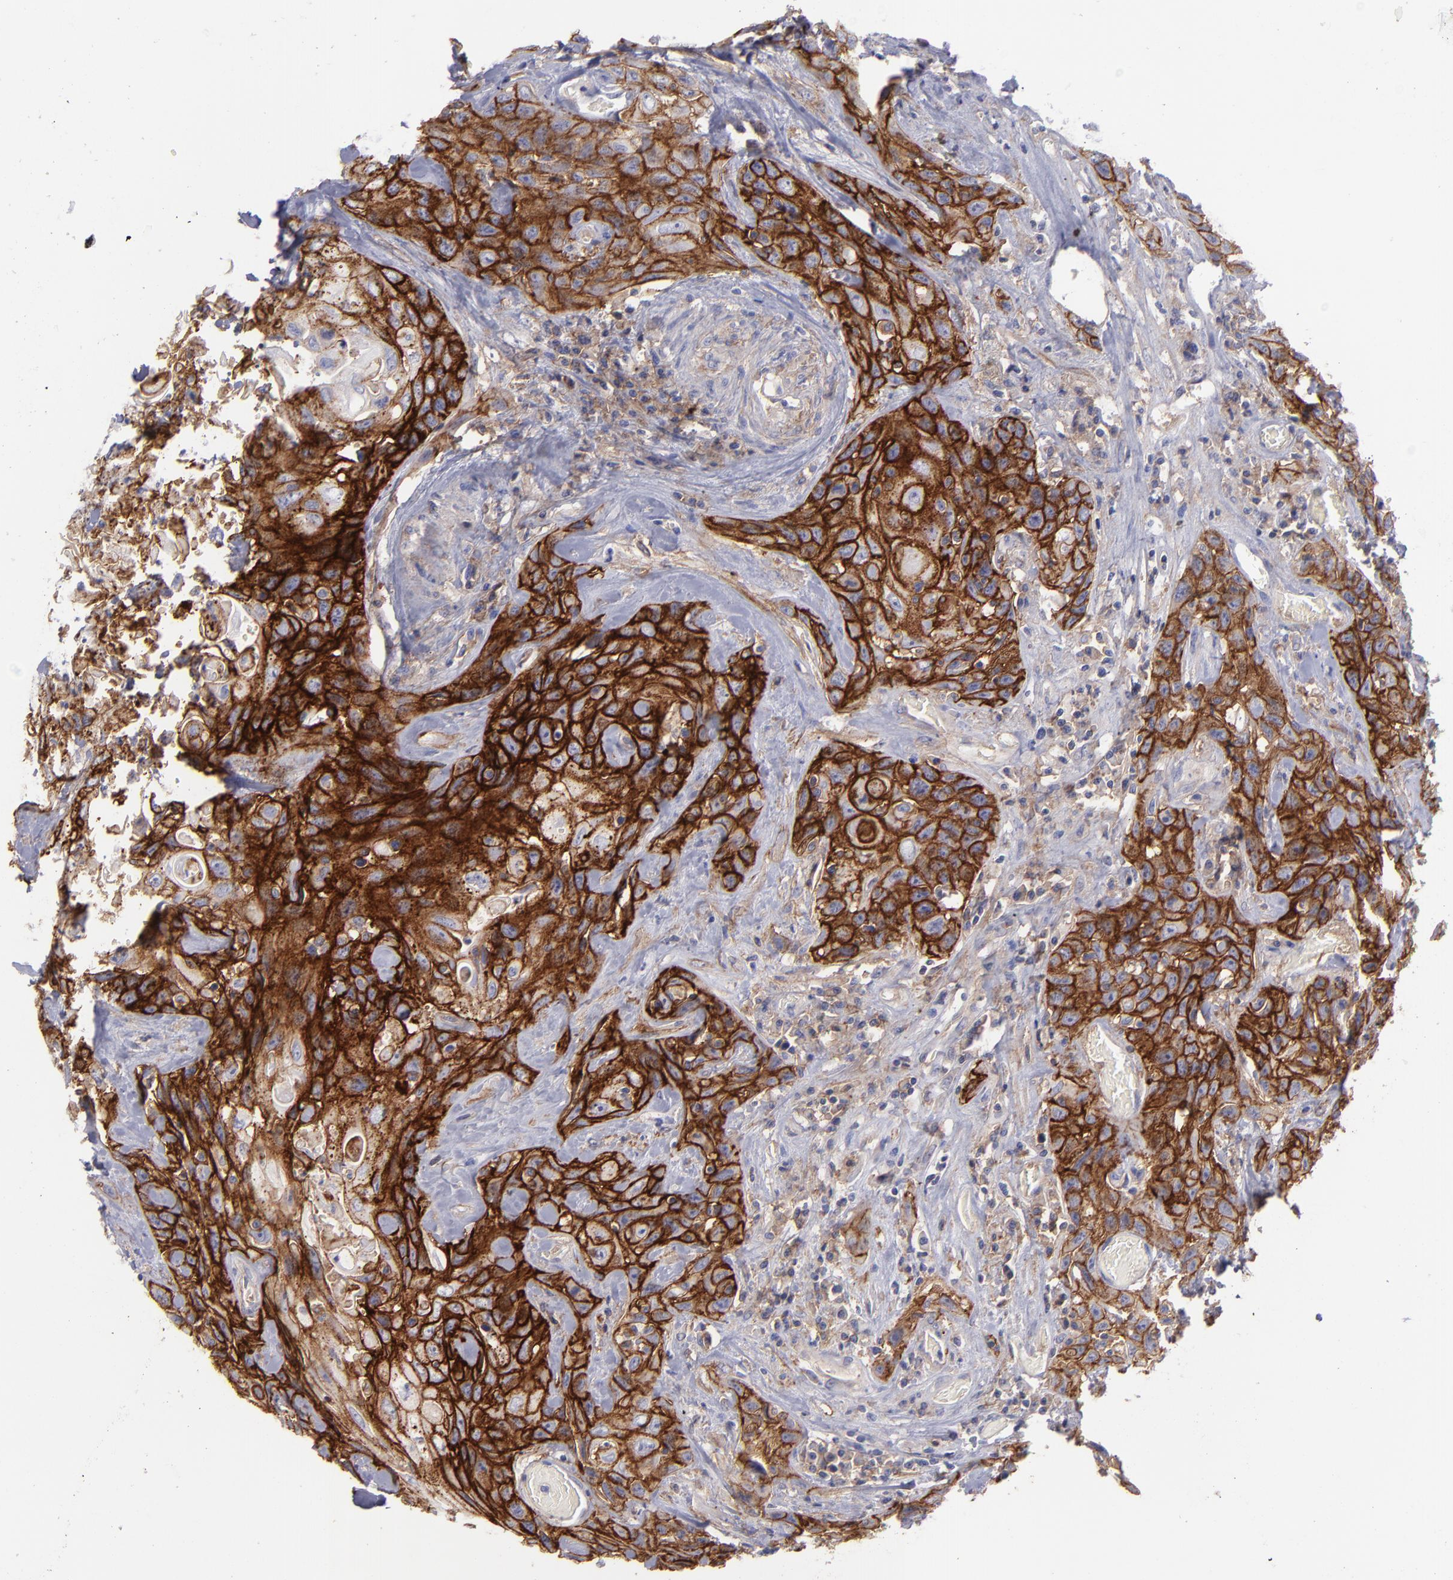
{"staining": {"intensity": "strong", "quantity": ">75%", "location": "cytoplasmic/membranous"}, "tissue": "urothelial cancer", "cell_type": "Tumor cells", "image_type": "cancer", "snomed": [{"axis": "morphology", "description": "Urothelial carcinoma, High grade"}, {"axis": "topography", "description": "Urinary bladder"}], "caption": "Urothelial cancer was stained to show a protein in brown. There is high levels of strong cytoplasmic/membranous expression in about >75% of tumor cells.", "gene": "BSG", "patient": {"sex": "female", "age": 84}}